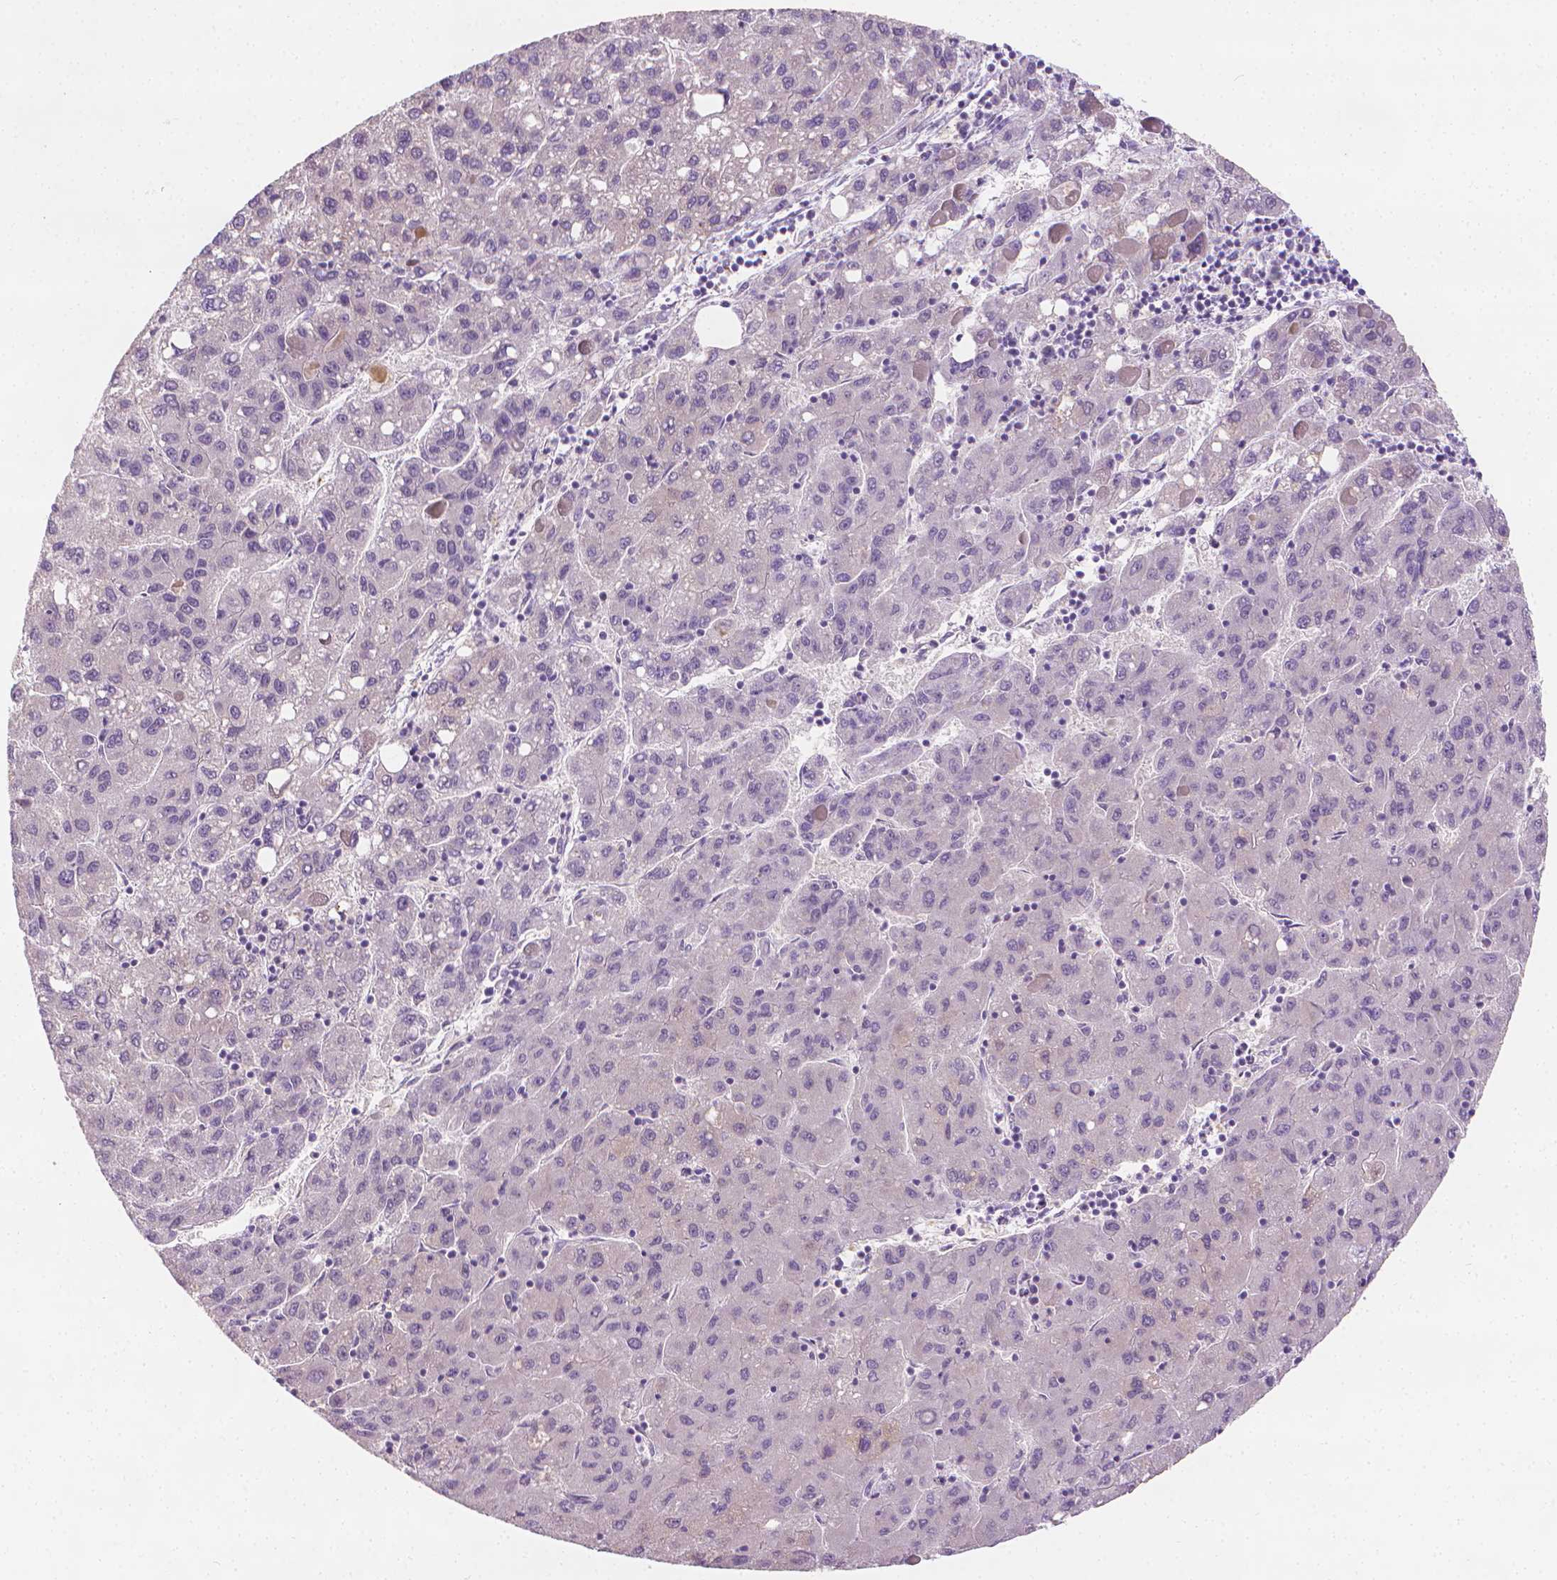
{"staining": {"intensity": "negative", "quantity": "none", "location": "none"}, "tissue": "liver cancer", "cell_type": "Tumor cells", "image_type": "cancer", "snomed": [{"axis": "morphology", "description": "Carcinoma, Hepatocellular, NOS"}, {"axis": "topography", "description": "Liver"}], "caption": "High power microscopy histopathology image of an immunohistochemistry image of liver cancer (hepatocellular carcinoma), revealing no significant positivity in tumor cells.", "gene": "FASN", "patient": {"sex": "female", "age": 82}}